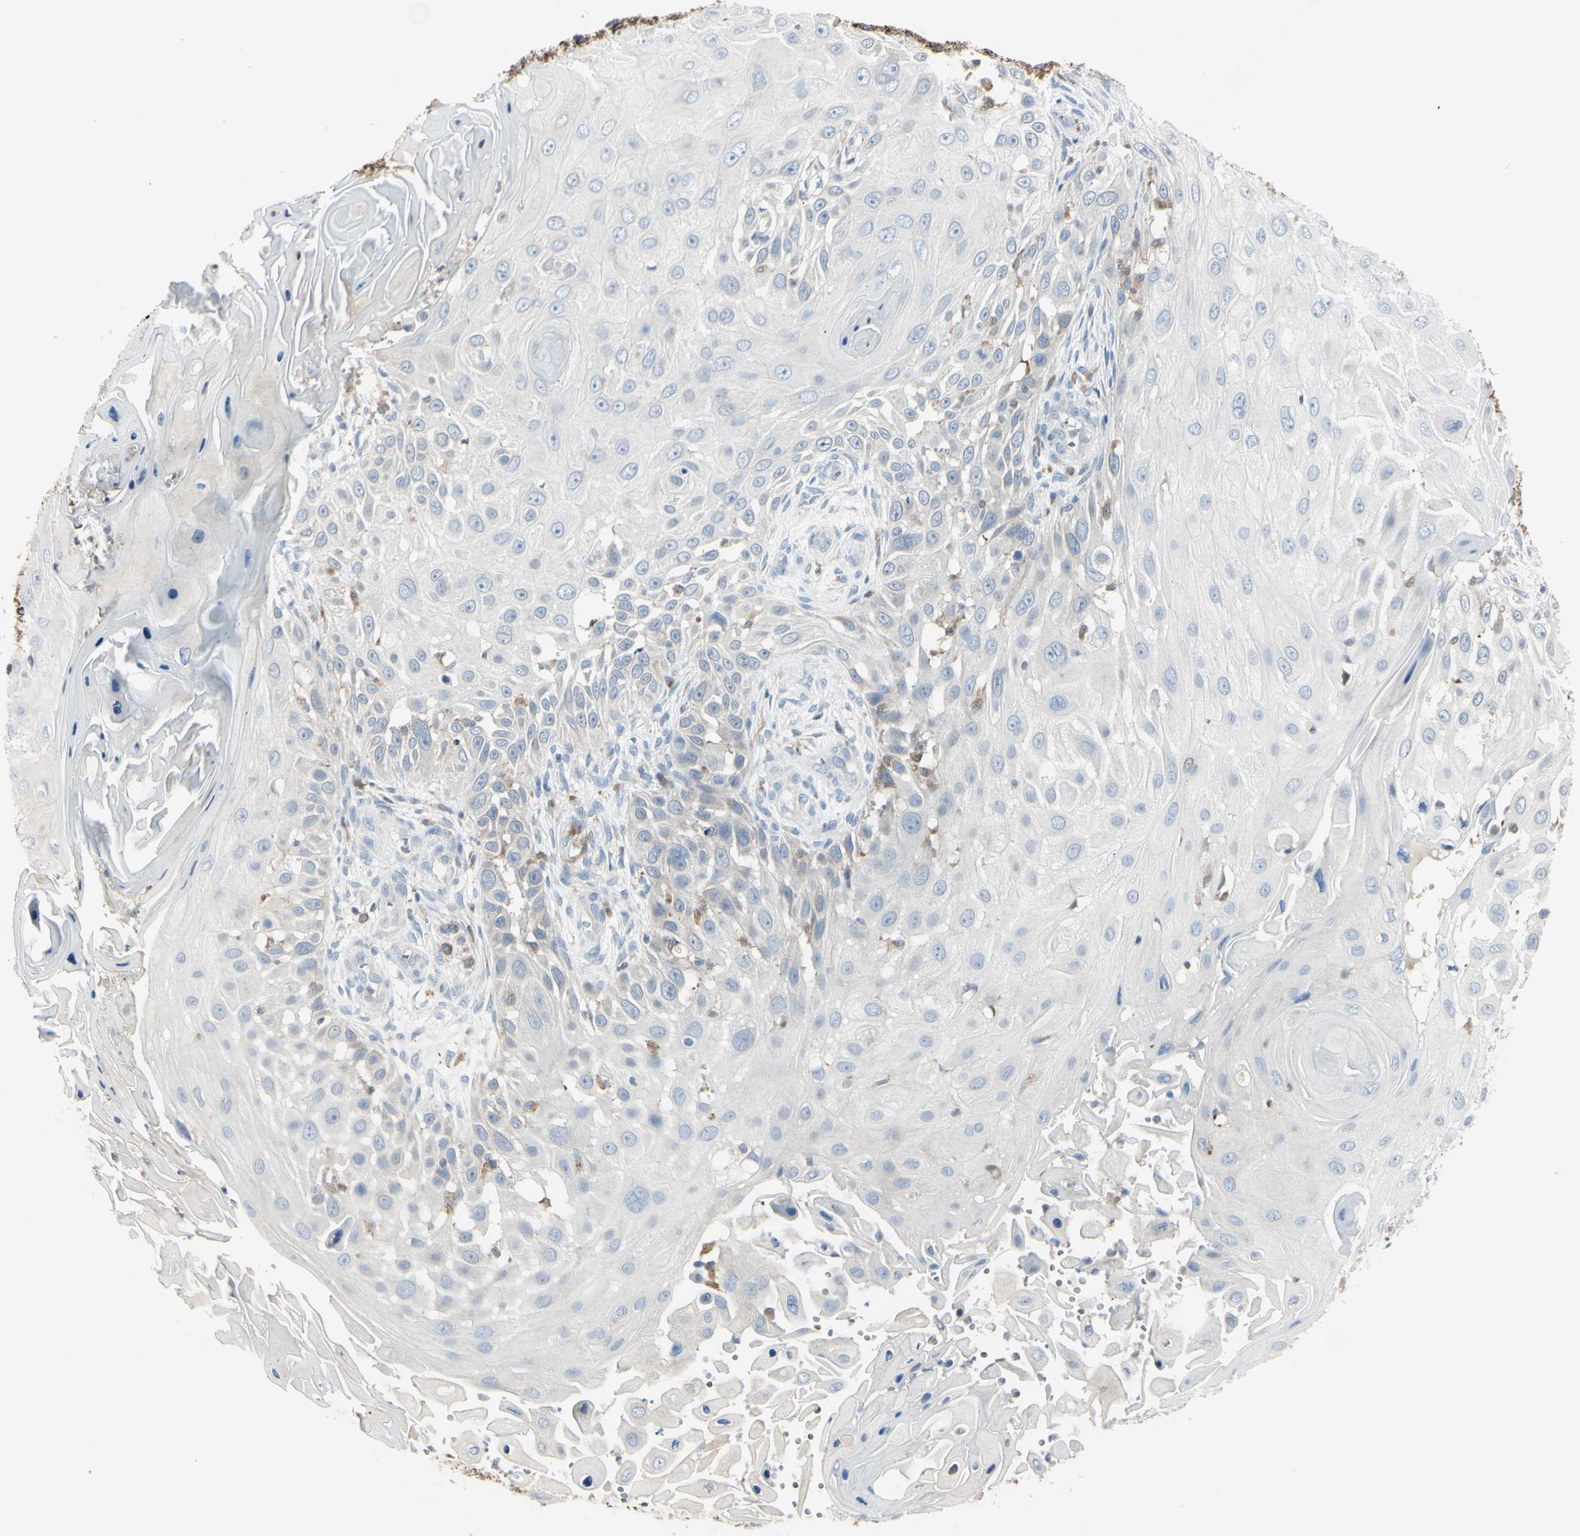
{"staining": {"intensity": "negative", "quantity": "none", "location": "none"}, "tissue": "skin cancer", "cell_type": "Tumor cells", "image_type": "cancer", "snomed": [{"axis": "morphology", "description": "Squamous cell carcinoma, NOS"}, {"axis": "topography", "description": "Skin"}], "caption": "Skin cancer (squamous cell carcinoma) stained for a protein using IHC reveals no staining tumor cells.", "gene": "CYRIB", "patient": {"sex": "female", "age": 44}}